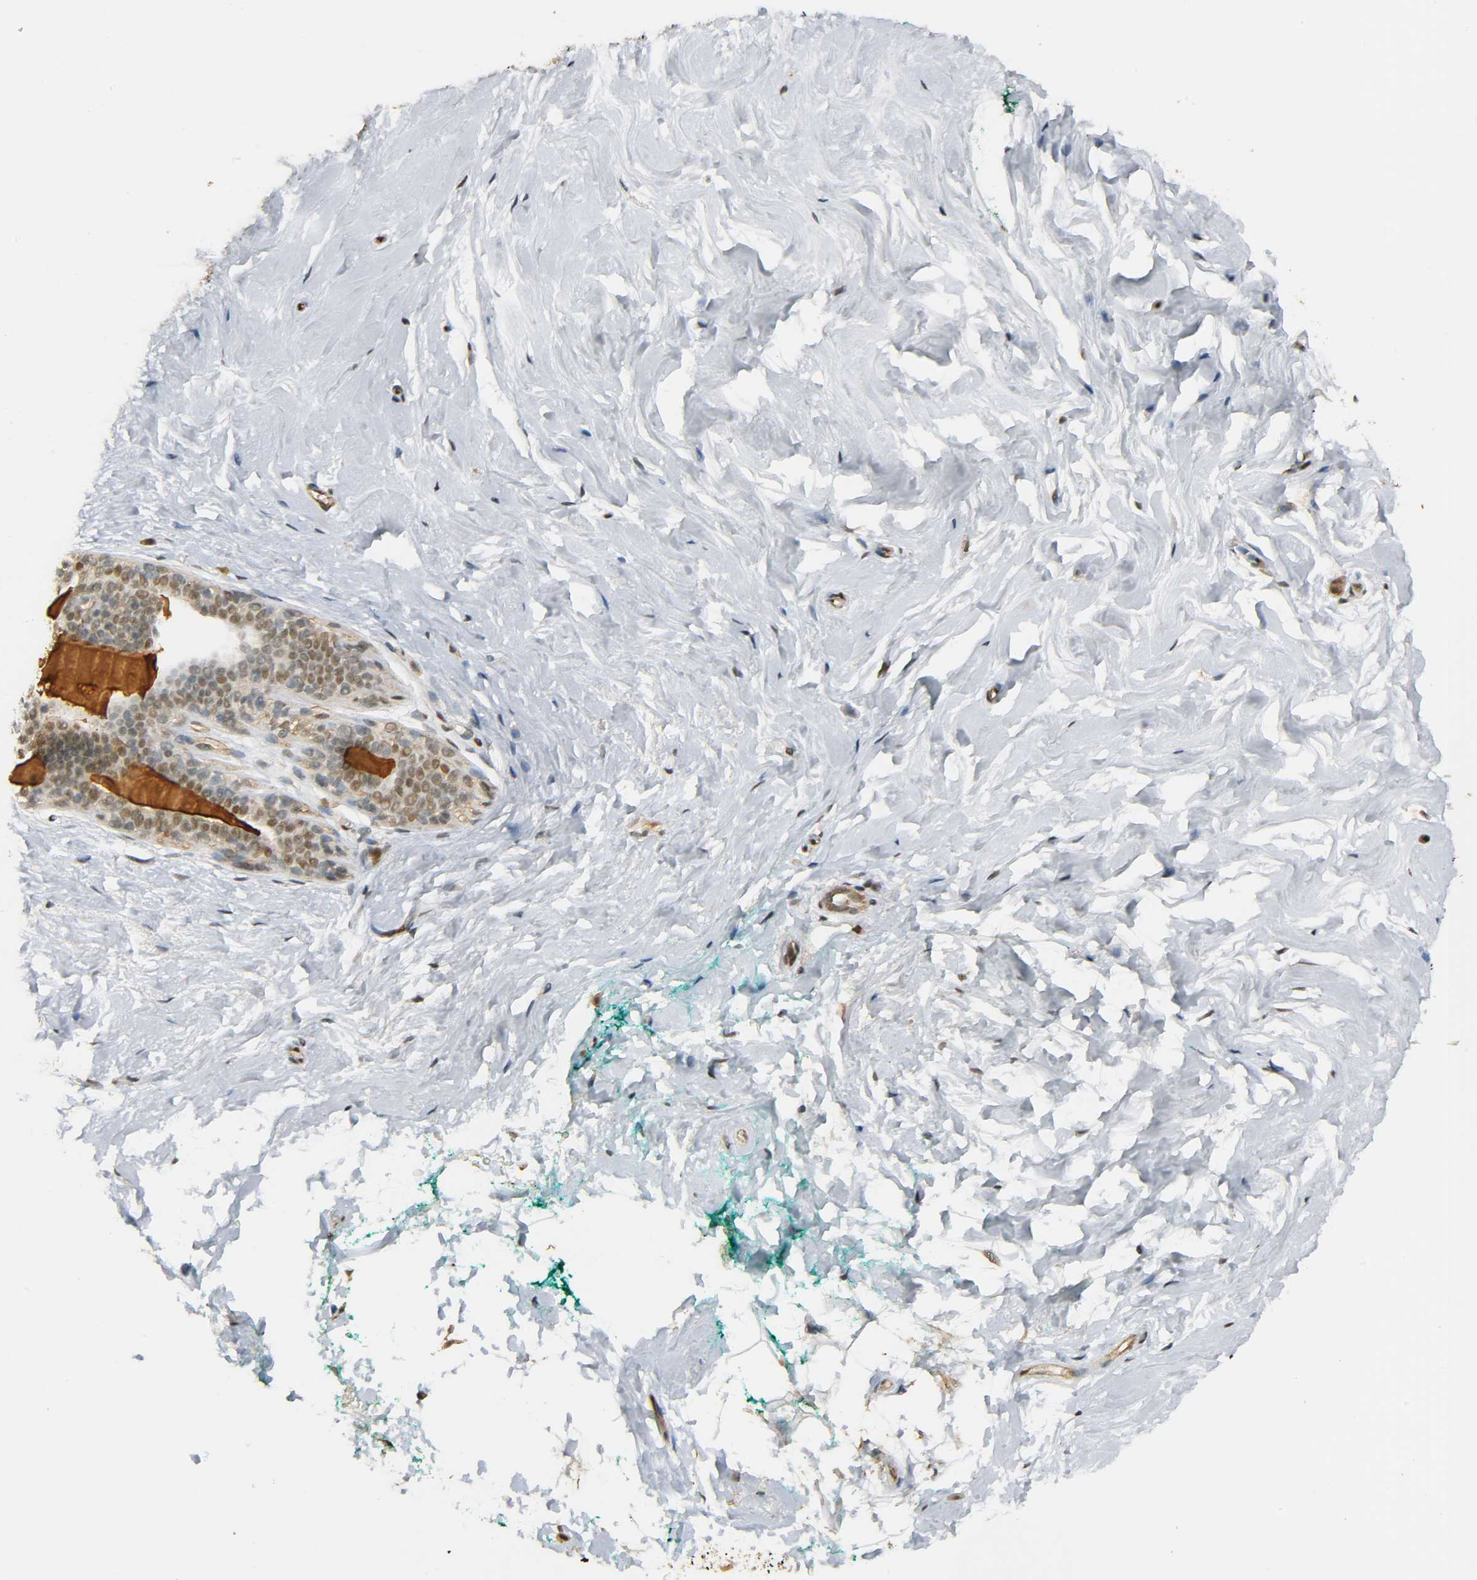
{"staining": {"intensity": "weak", "quantity": ">75%", "location": "nuclear"}, "tissue": "breast", "cell_type": "Adipocytes", "image_type": "normal", "snomed": [{"axis": "morphology", "description": "Normal tissue, NOS"}, {"axis": "topography", "description": "Breast"}], "caption": "Immunohistochemistry (IHC) of unremarkable human breast shows low levels of weak nuclear staining in about >75% of adipocytes. (Stains: DAB (3,3'-diaminobenzidine) in brown, nuclei in blue, Microscopy: brightfield microscopy at high magnification).", "gene": "ZFPM2", "patient": {"sex": "female", "age": 52}}